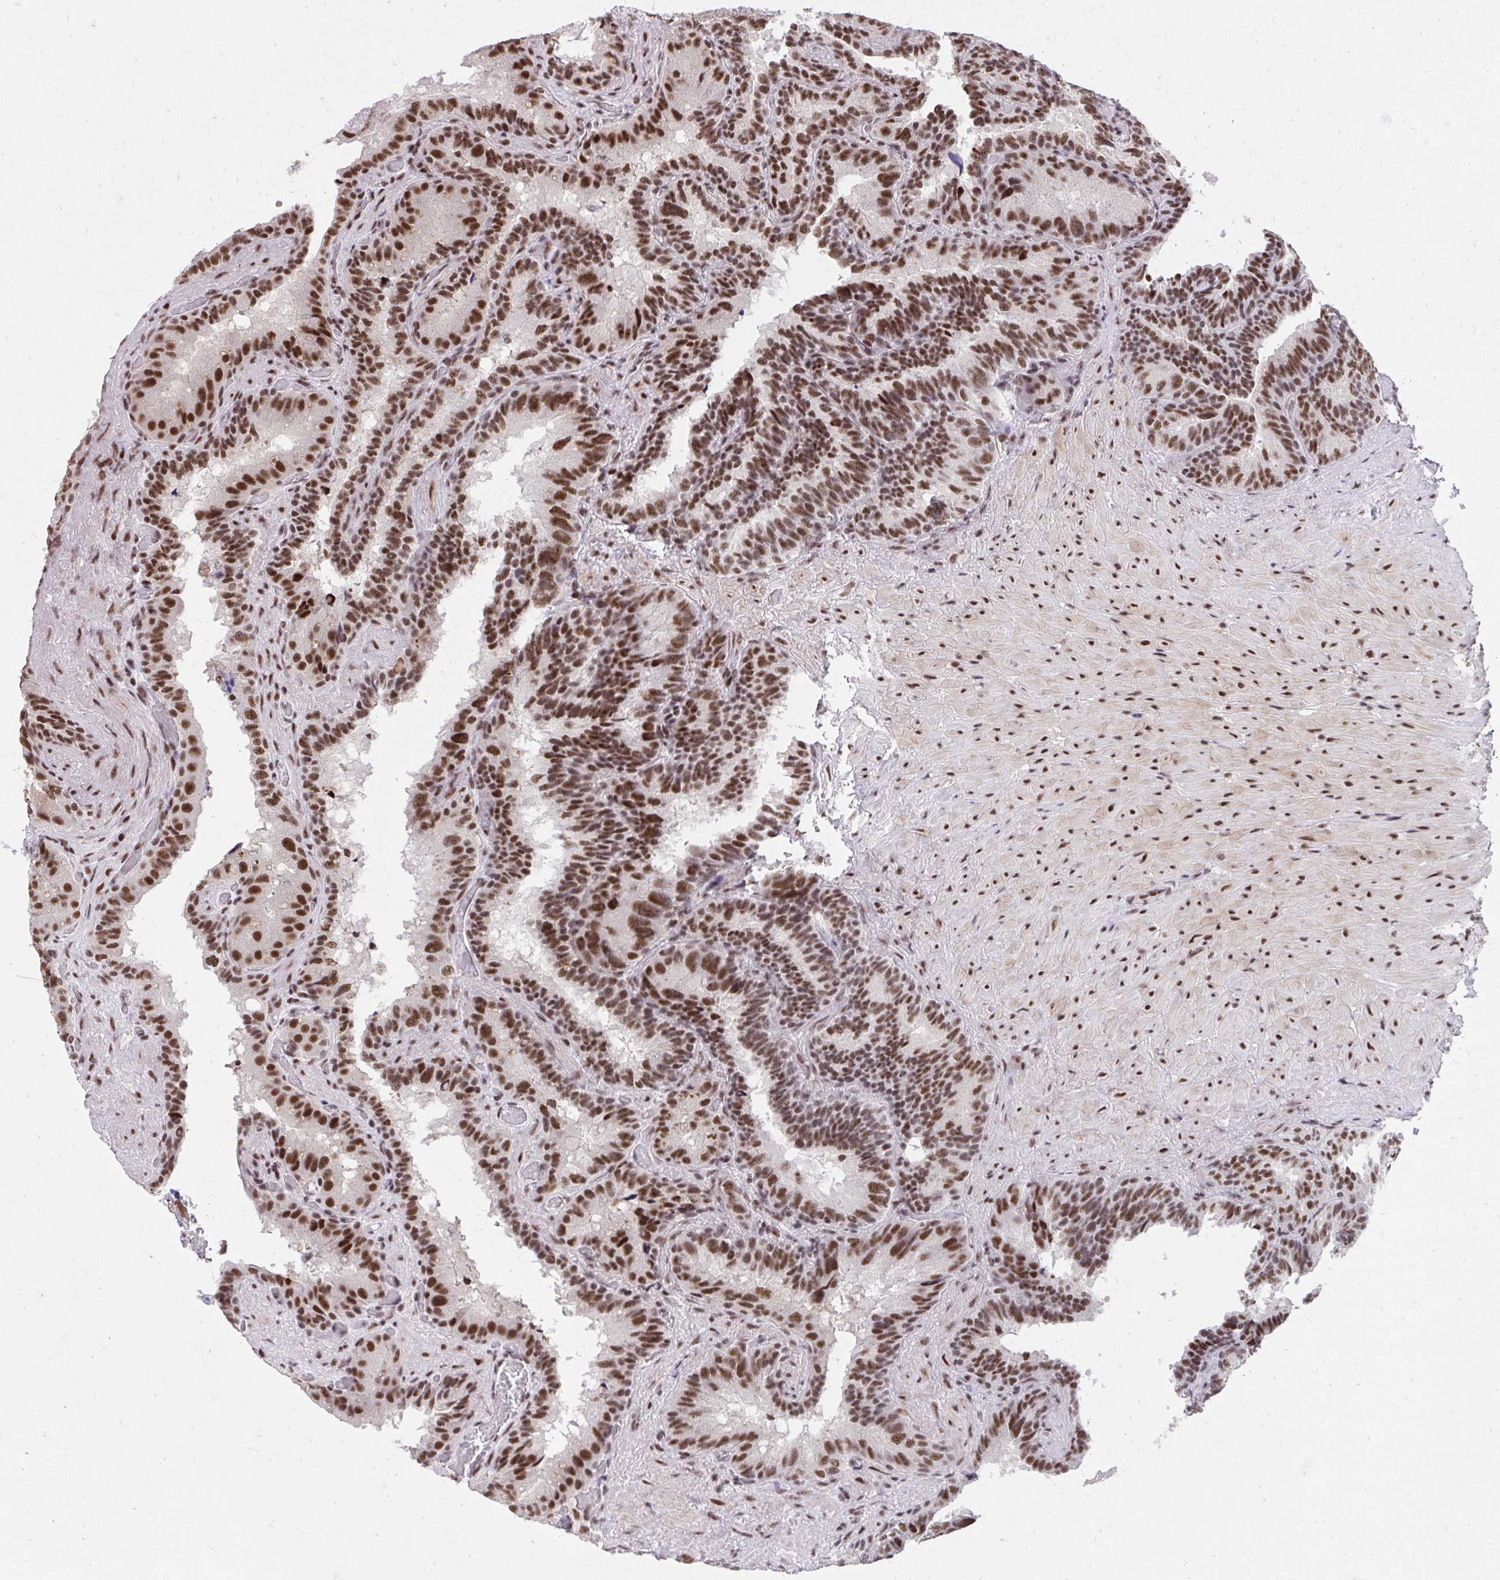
{"staining": {"intensity": "strong", "quantity": ">75%", "location": "nuclear"}, "tissue": "seminal vesicle", "cell_type": "Glandular cells", "image_type": "normal", "snomed": [{"axis": "morphology", "description": "Normal tissue, NOS"}, {"axis": "topography", "description": "Seminal veicle"}], "caption": "Immunohistochemistry (IHC) of normal human seminal vesicle exhibits high levels of strong nuclear expression in approximately >75% of glandular cells. Immunohistochemistry (IHC) stains the protein of interest in brown and the nuclei are stained blue.", "gene": "SYNE4", "patient": {"sex": "male", "age": 60}}